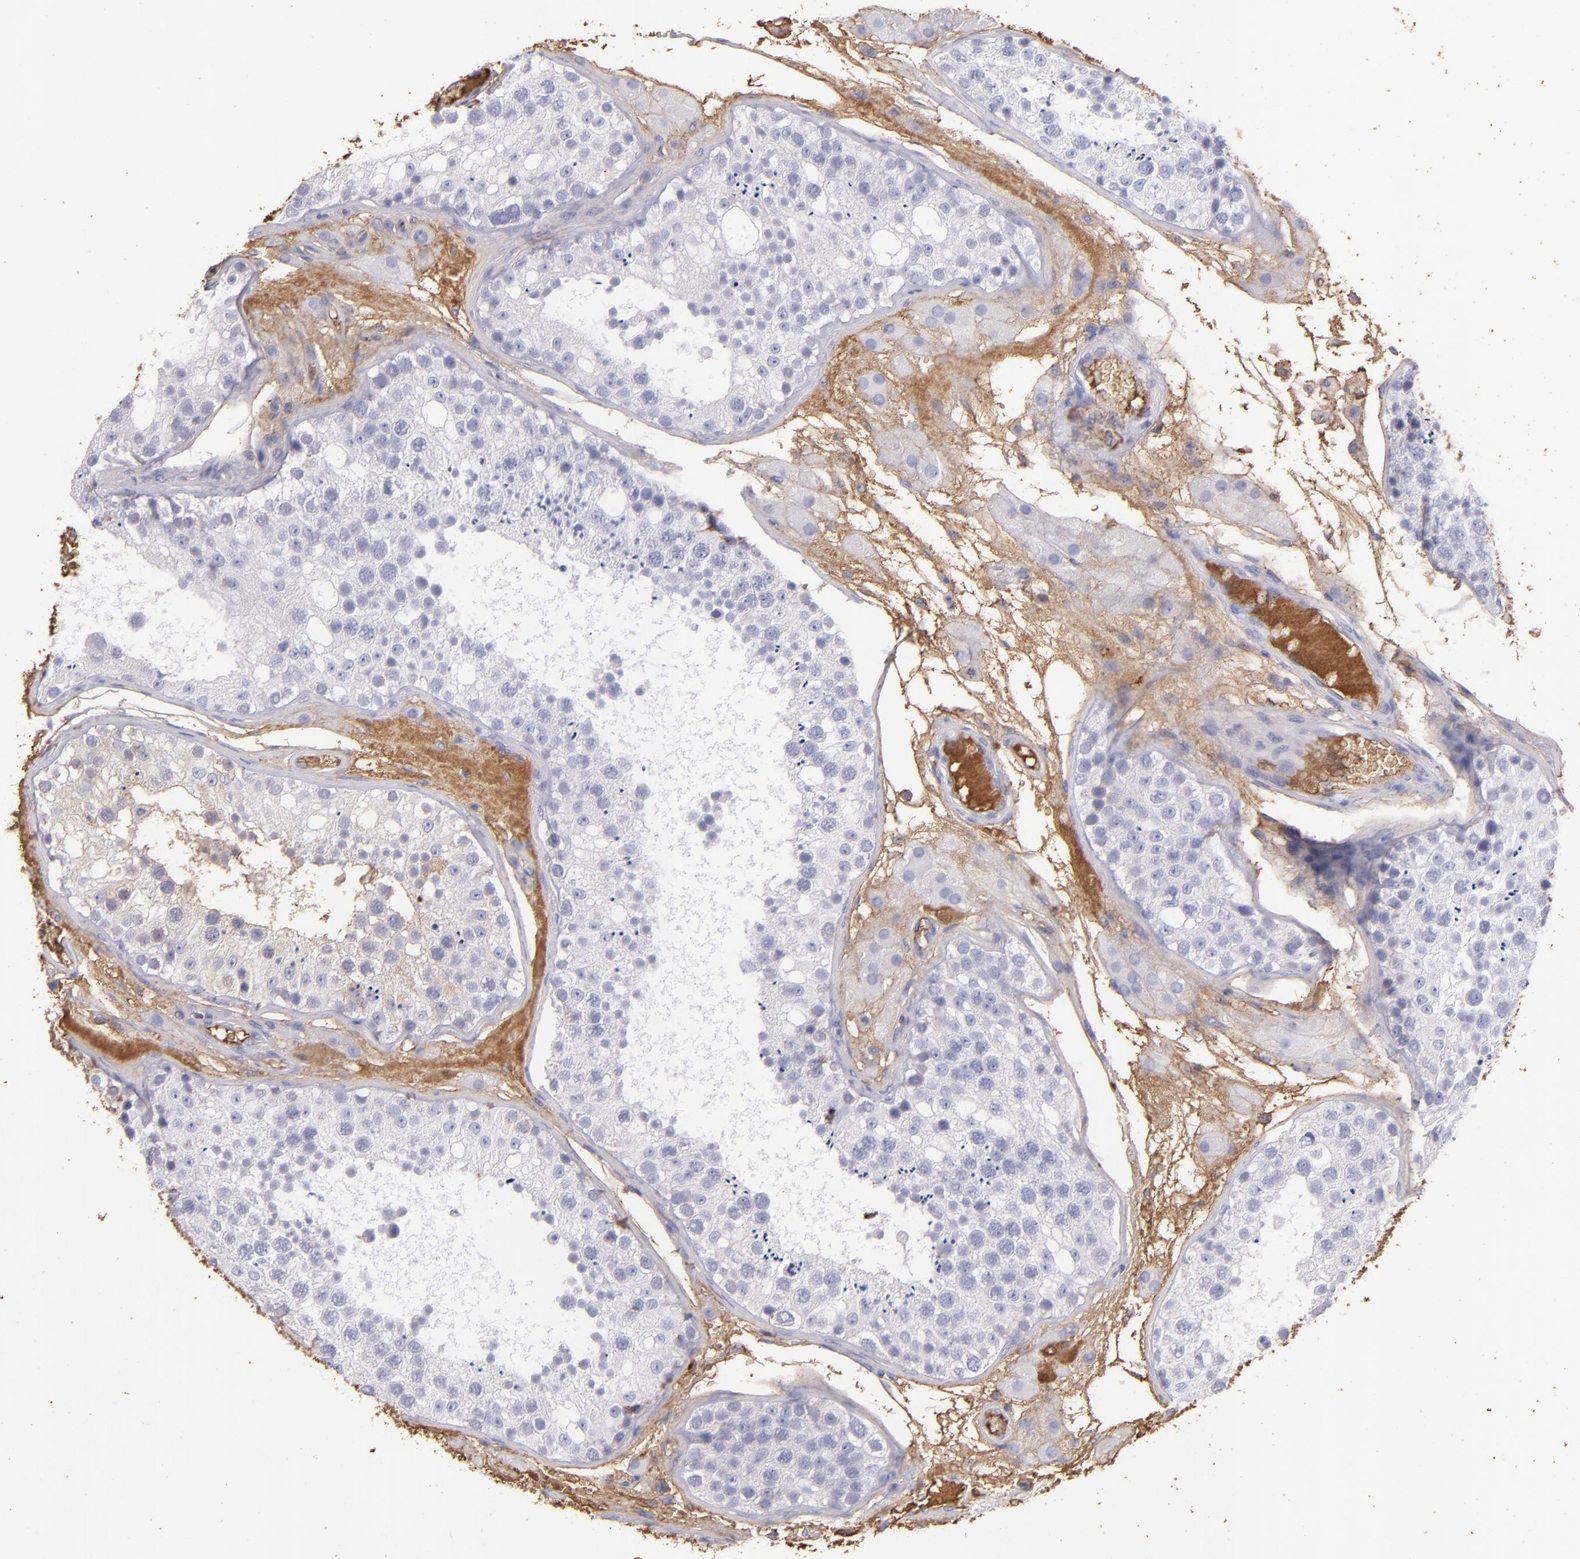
{"staining": {"intensity": "negative", "quantity": "none", "location": "none"}, "tissue": "testis", "cell_type": "Cells in seminiferous ducts", "image_type": "normal", "snomed": [{"axis": "morphology", "description": "Normal tissue, NOS"}, {"axis": "topography", "description": "Testis"}], "caption": "An immunohistochemistry (IHC) histopathology image of normal testis is shown. There is no staining in cells in seminiferous ducts of testis. (DAB immunohistochemistry (IHC), high magnification).", "gene": "FGB", "patient": {"sex": "male", "age": 26}}